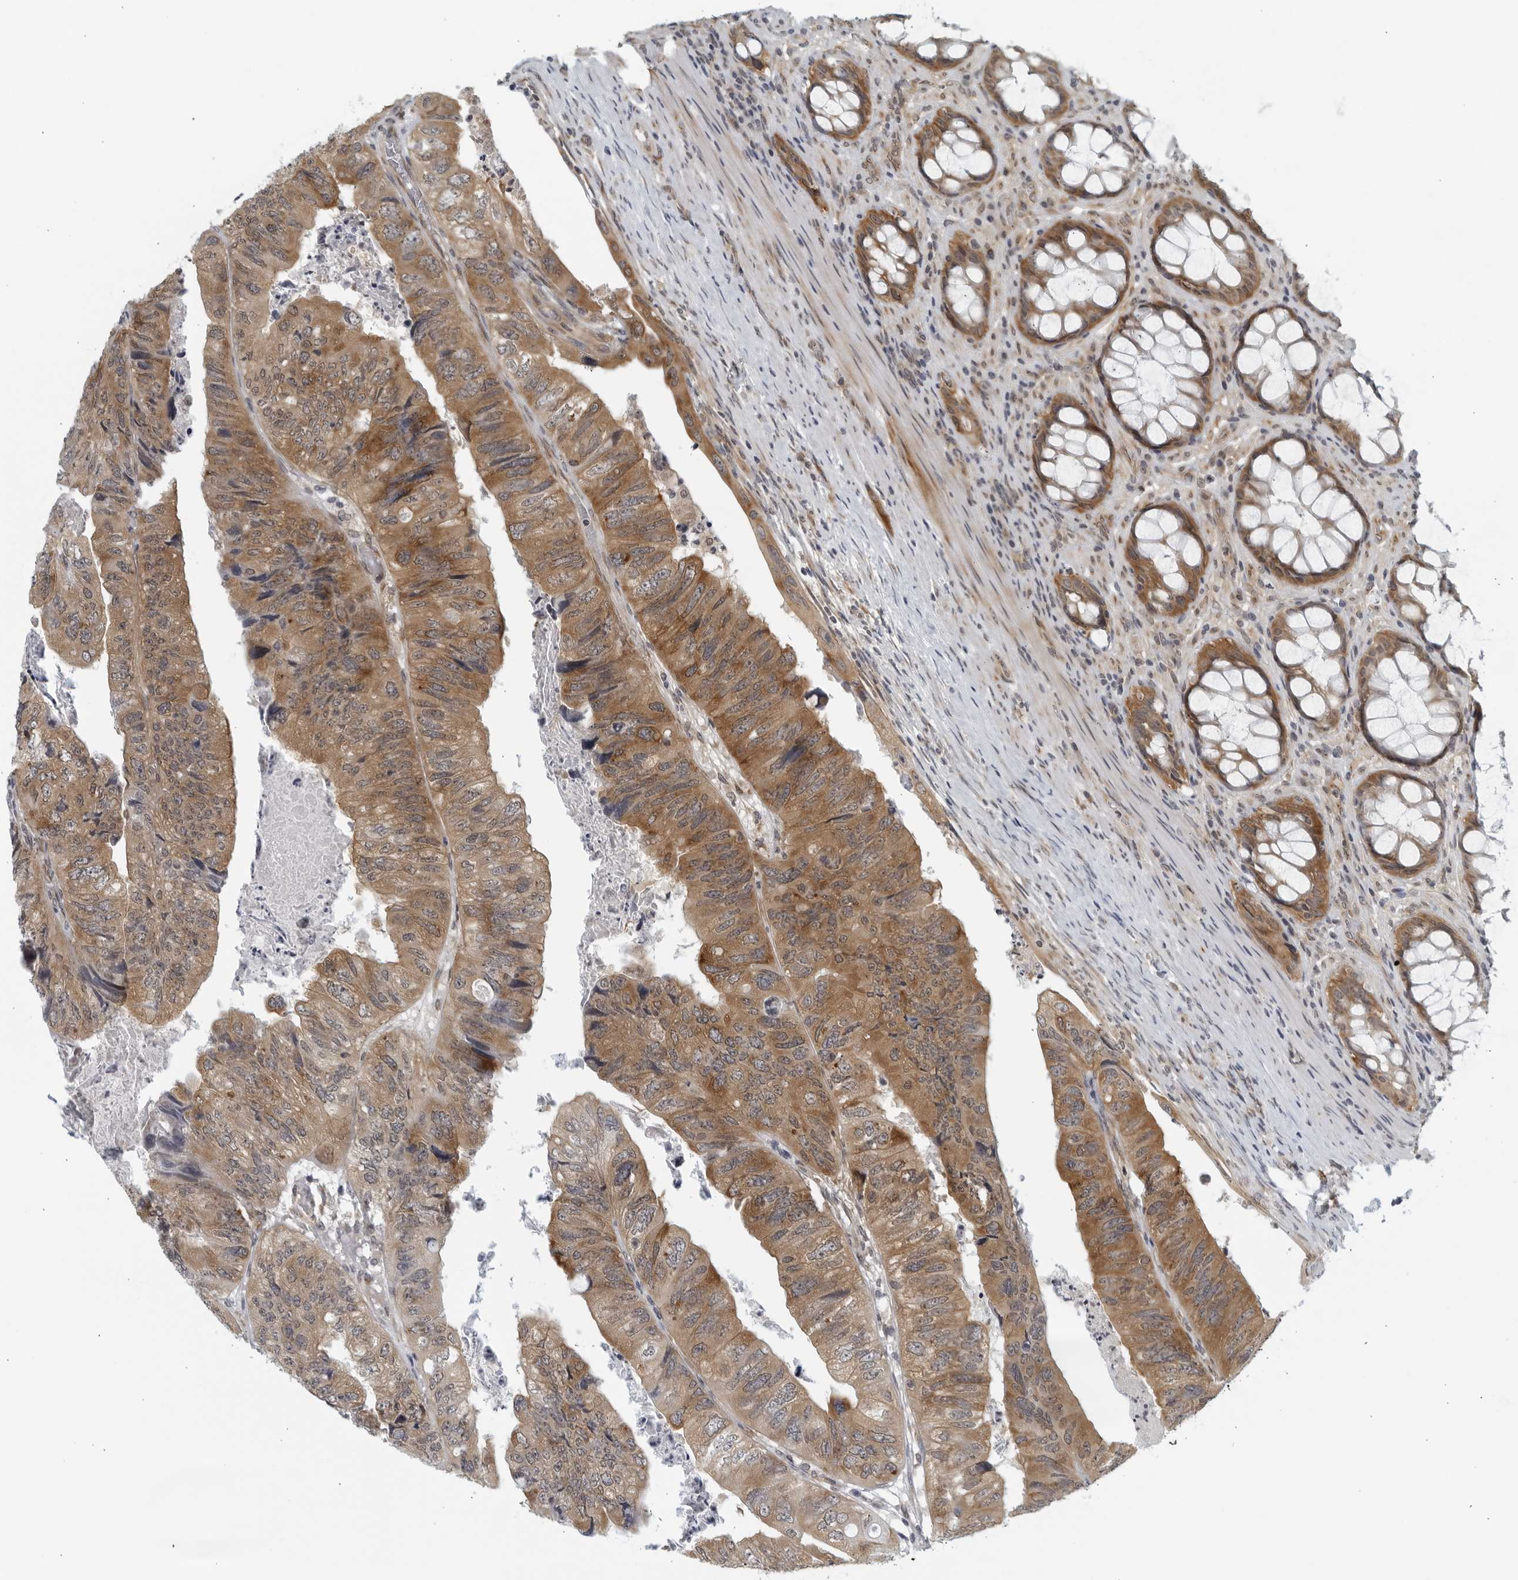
{"staining": {"intensity": "moderate", "quantity": ">75%", "location": "cytoplasmic/membranous"}, "tissue": "colorectal cancer", "cell_type": "Tumor cells", "image_type": "cancer", "snomed": [{"axis": "morphology", "description": "Adenocarcinoma, NOS"}, {"axis": "topography", "description": "Rectum"}], "caption": "Tumor cells demonstrate medium levels of moderate cytoplasmic/membranous staining in approximately >75% of cells in human colorectal cancer (adenocarcinoma).", "gene": "RC3H1", "patient": {"sex": "male", "age": 63}}